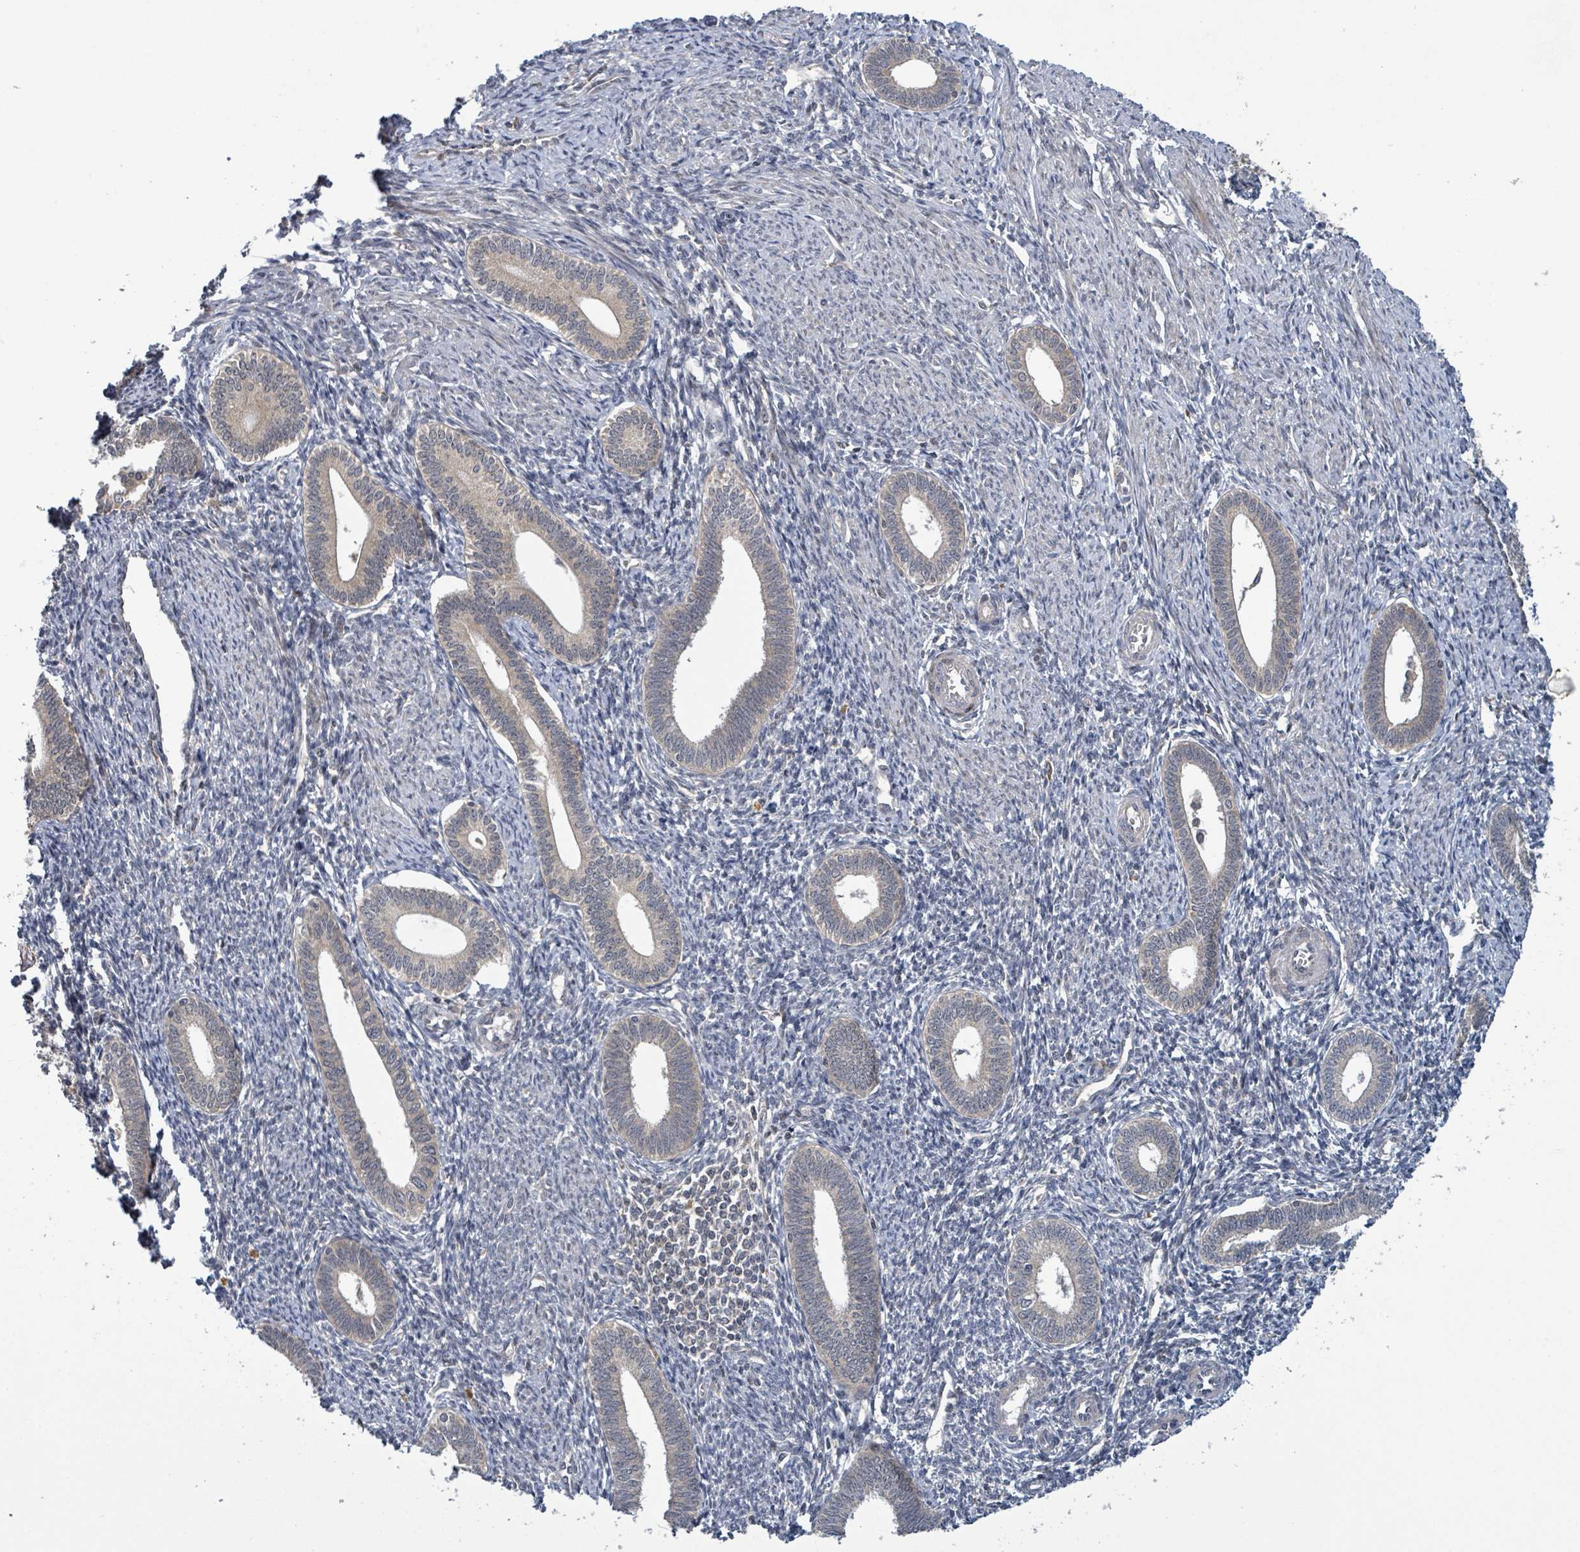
{"staining": {"intensity": "negative", "quantity": "none", "location": "none"}, "tissue": "endometrium", "cell_type": "Cells in endometrial stroma", "image_type": "normal", "snomed": [{"axis": "morphology", "description": "Normal tissue, NOS"}, {"axis": "topography", "description": "Endometrium"}], "caption": "A histopathology image of endometrium stained for a protein demonstrates no brown staining in cells in endometrial stroma. (DAB immunohistochemistry visualized using brightfield microscopy, high magnification).", "gene": "ITGA11", "patient": {"sex": "female", "age": 41}}